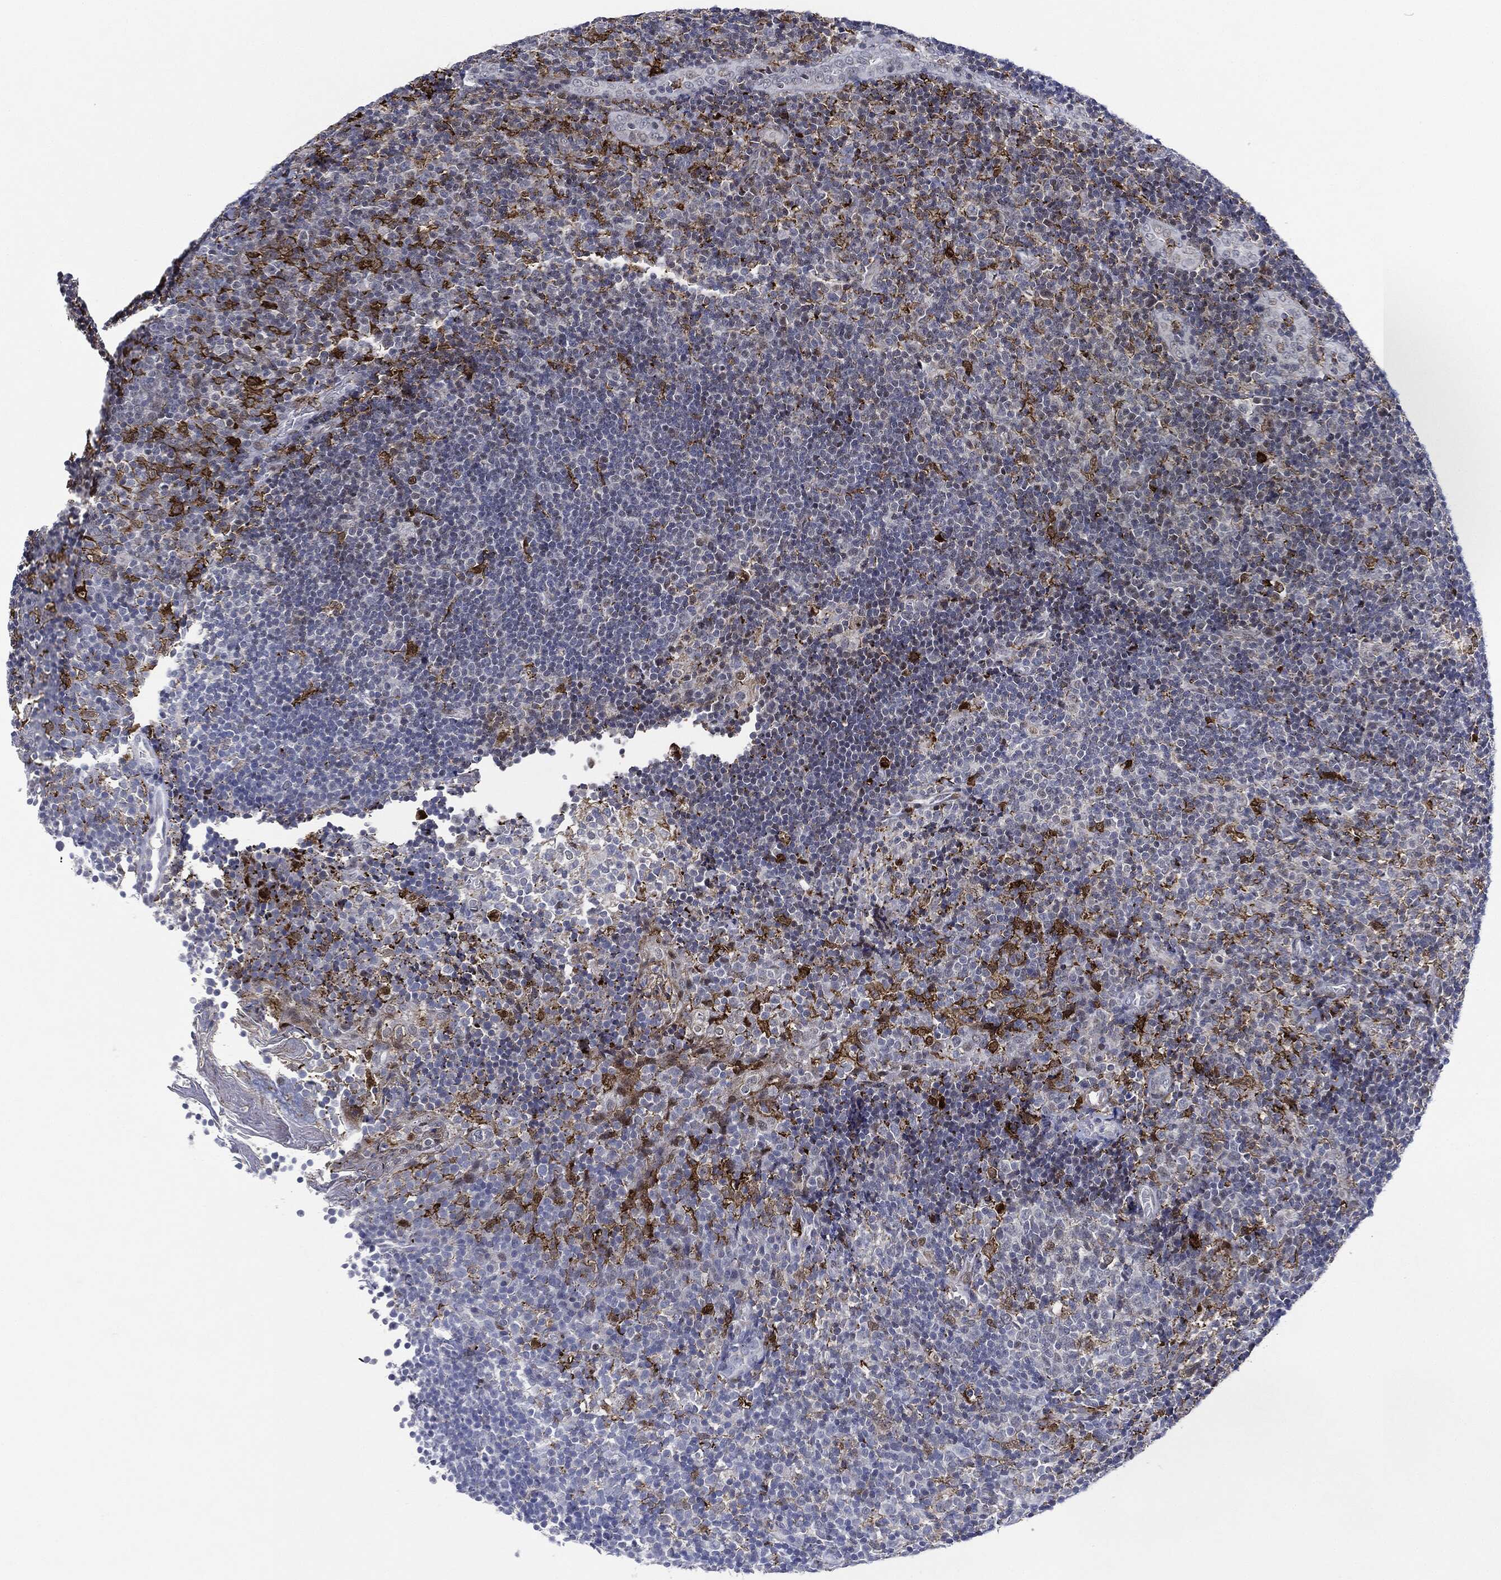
{"staining": {"intensity": "negative", "quantity": "none", "location": "none"}, "tissue": "tonsil", "cell_type": "Germinal center cells", "image_type": "normal", "snomed": [{"axis": "morphology", "description": "Normal tissue, NOS"}, {"axis": "topography", "description": "Tonsil"}], "caption": "Histopathology image shows no significant protein expression in germinal center cells of benign tonsil.", "gene": "NANOS3", "patient": {"sex": "female", "age": 5}}